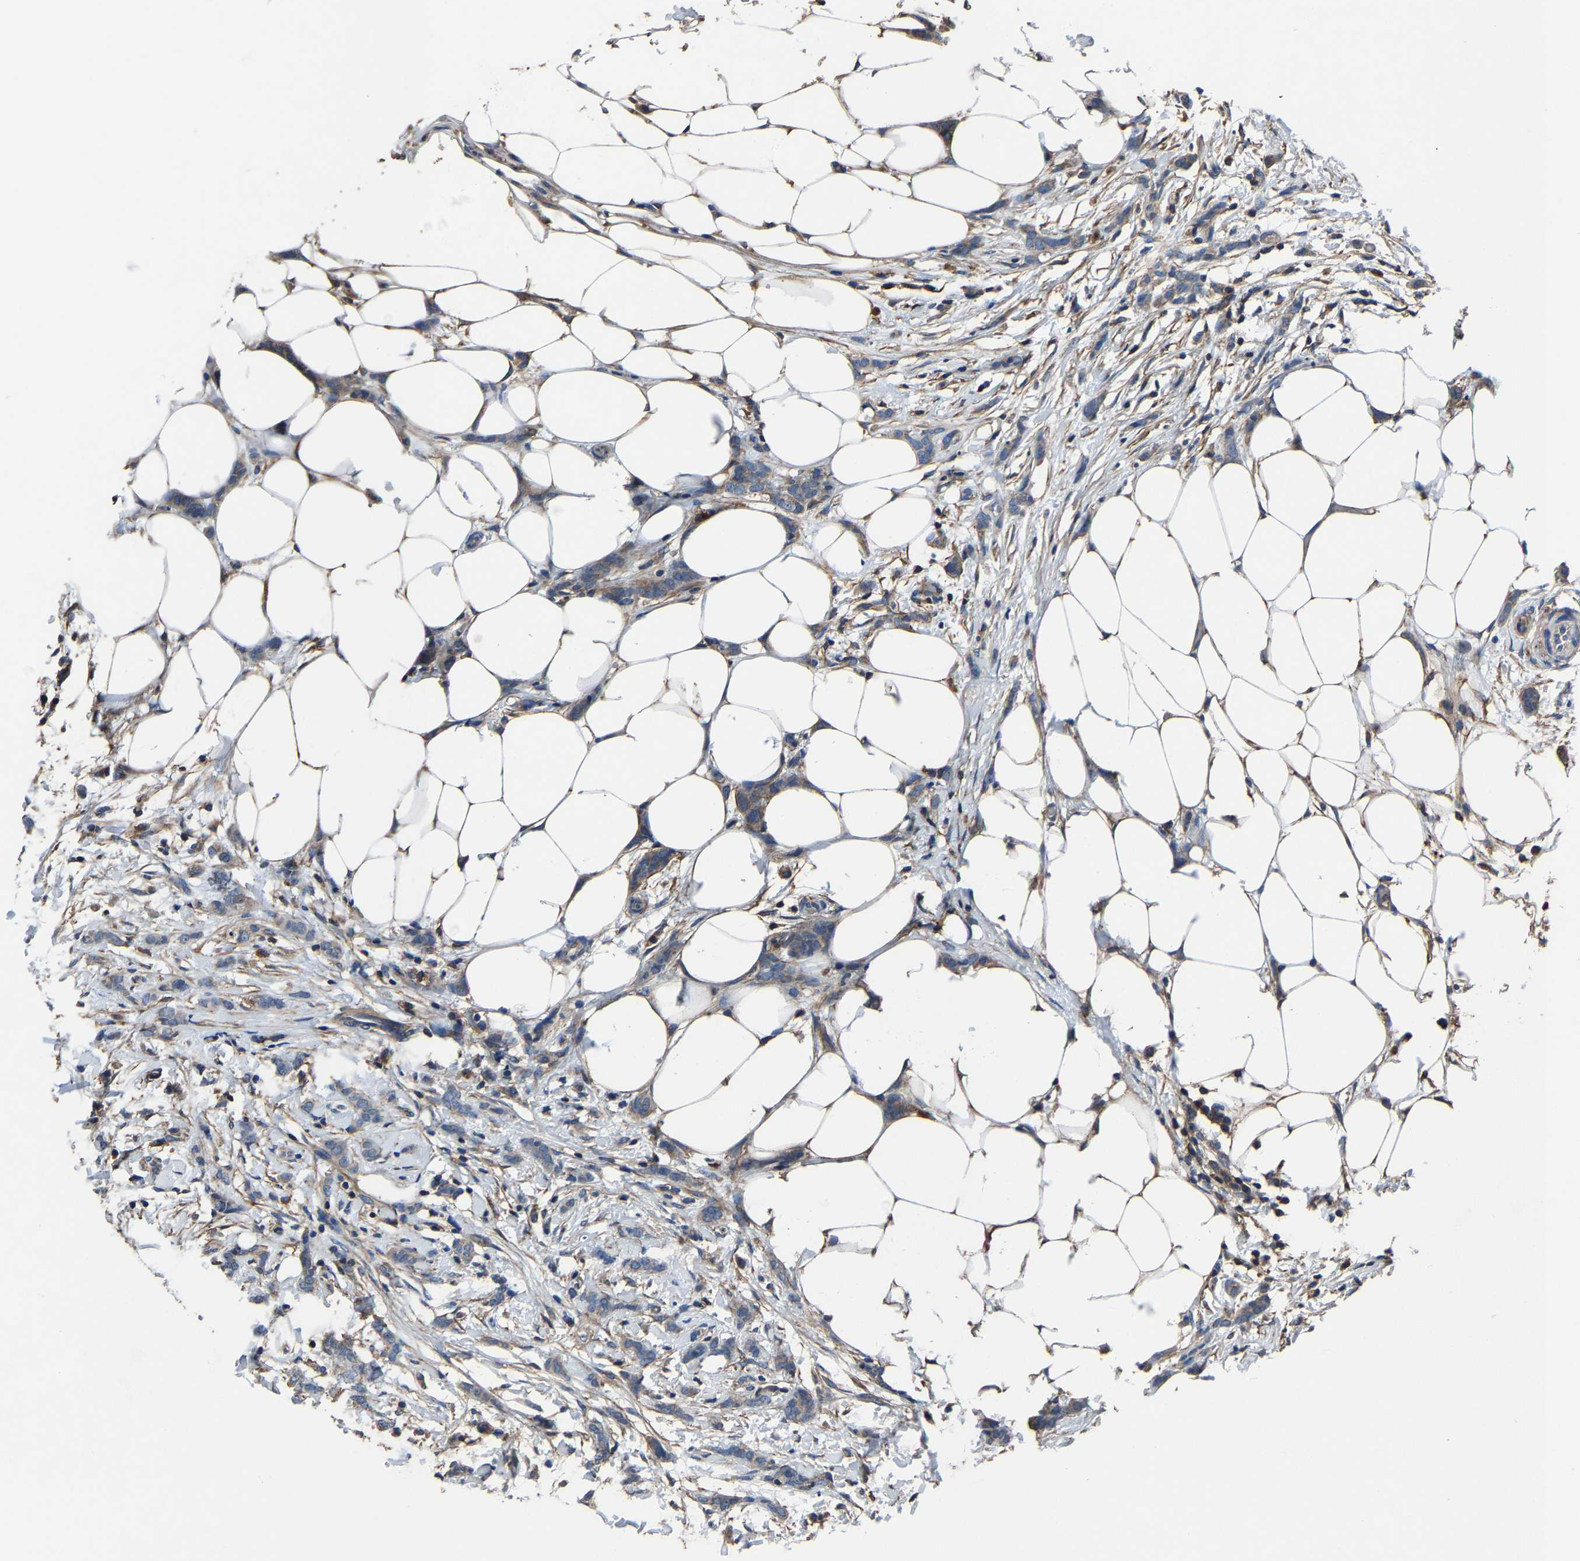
{"staining": {"intensity": "weak", "quantity": "25%-75%", "location": "cytoplasmic/membranous"}, "tissue": "breast cancer", "cell_type": "Tumor cells", "image_type": "cancer", "snomed": [{"axis": "morphology", "description": "Lobular carcinoma"}, {"axis": "topography", "description": "Skin"}, {"axis": "topography", "description": "Breast"}], "caption": "Breast cancer (lobular carcinoma) stained with a protein marker displays weak staining in tumor cells.", "gene": "KIAA1958", "patient": {"sex": "female", "age": 46}}